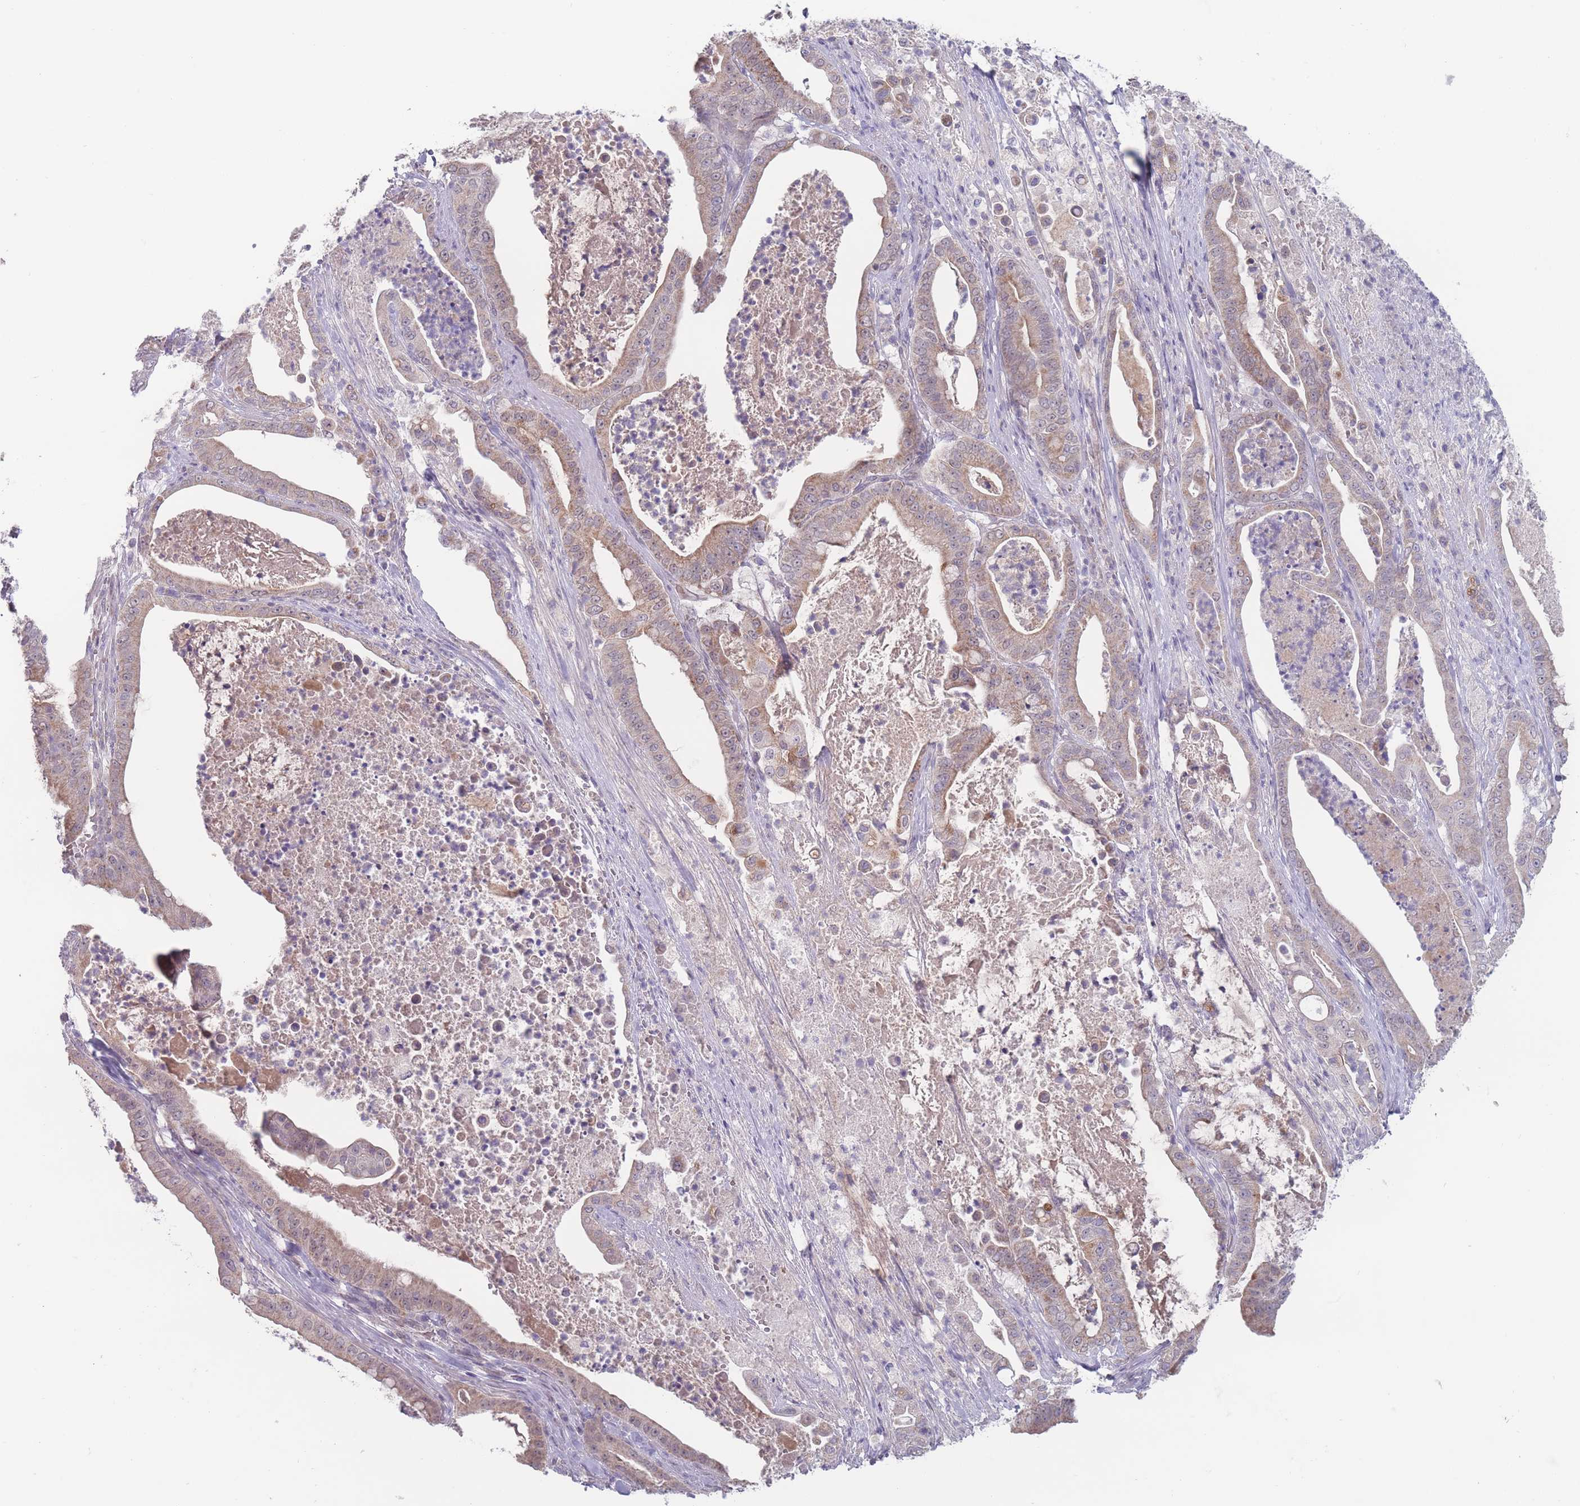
{"staining": {"intensity": "moderate", "quantity": "25%-75%", "location": "cytoplasmic/membranous"}, "tissue": "pancreatic cancer", "cell_type": "Tumor cells", "image_type": "cancer", "snomed": [{"axis": "morphology", "description": "Adenocarcinoma, NOS"}, {"axis": "topography", "description": "Pancreas"}], "caption": "Protein staining by immunohistochemistry (IHC) exhibits moderate cytoplasmic/membranous expression in about 25%-75% of tumor cells in pancreatic adenocarcinoma.", "gene": "PEX7", "patient": {"sex": "male", "age": 71}}